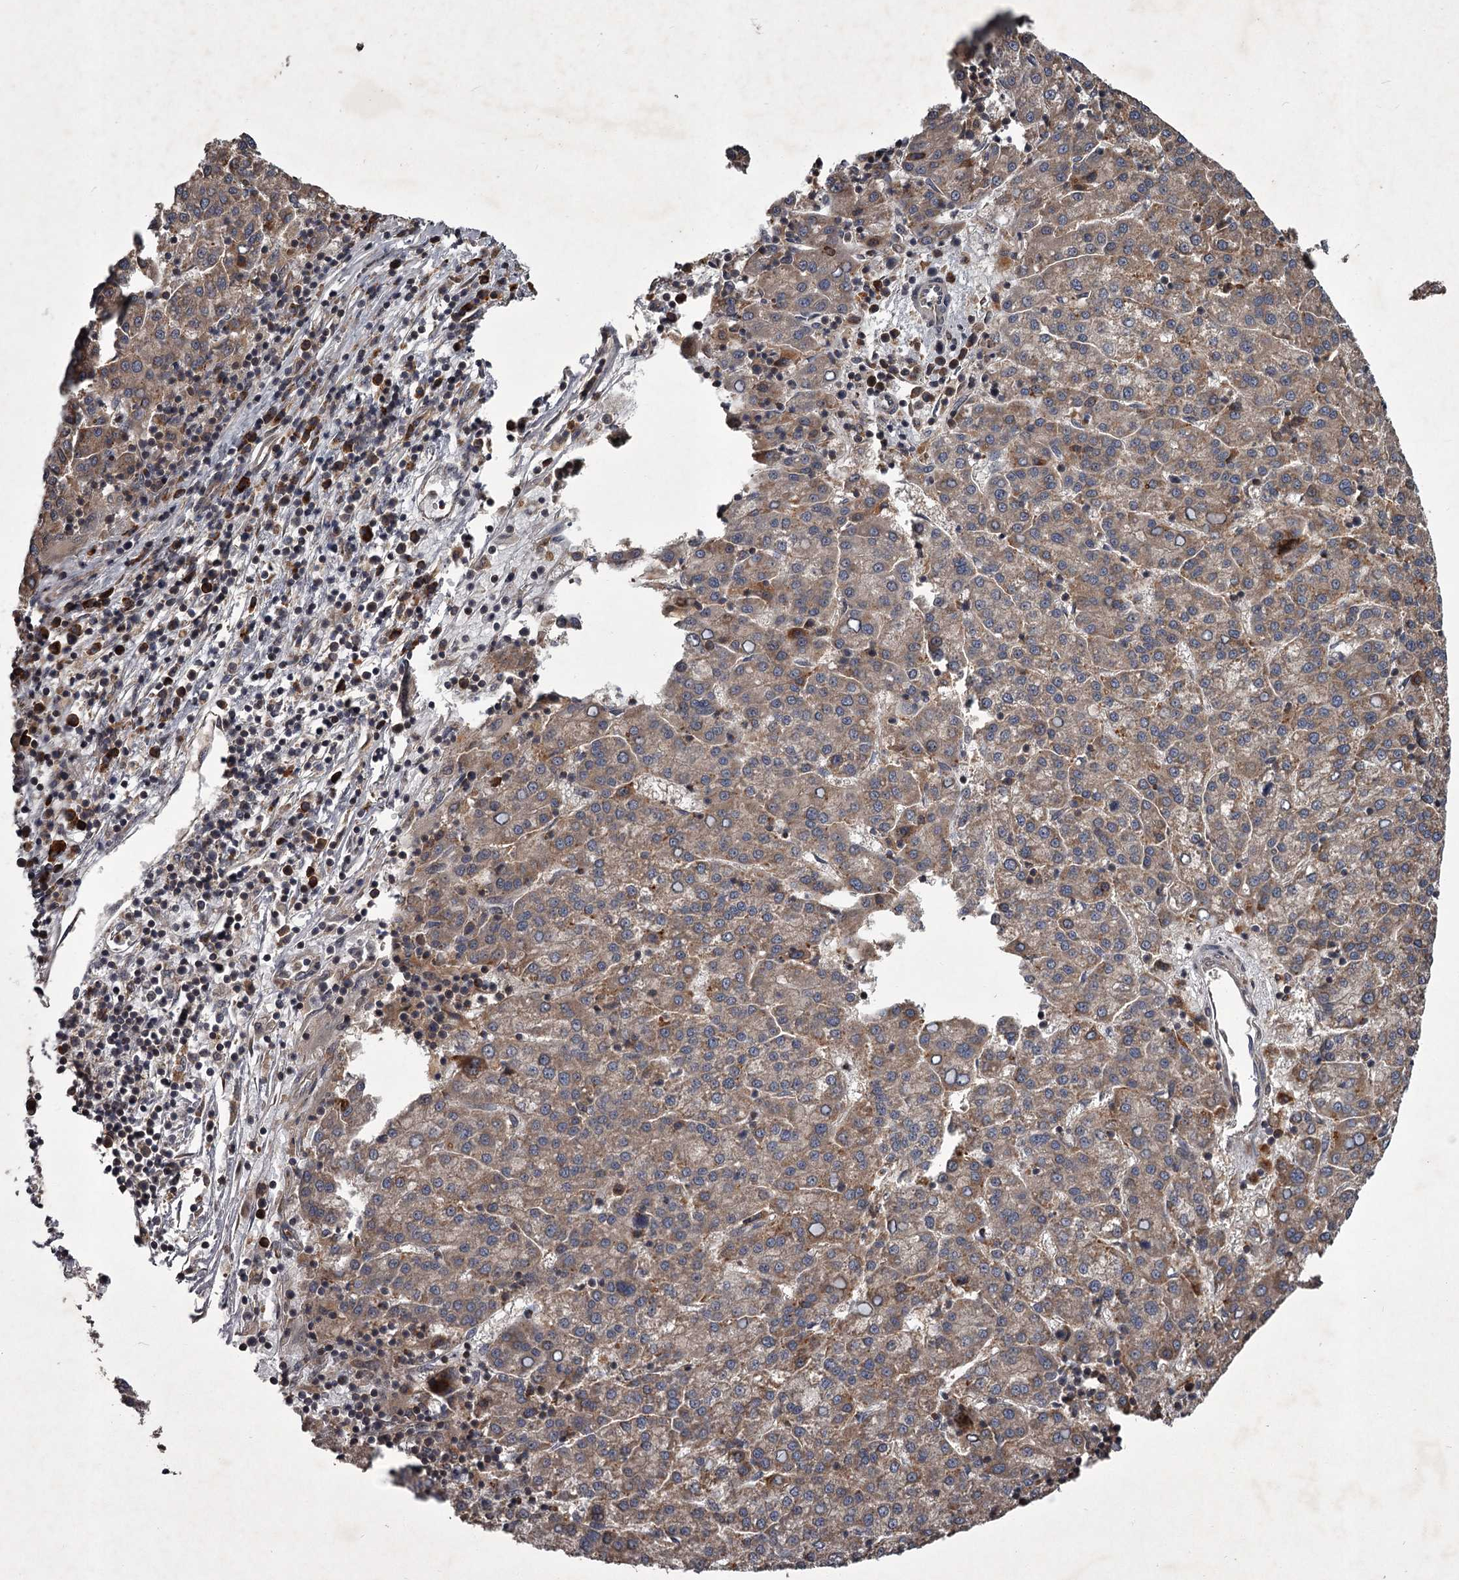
{"staining": {"intensity": "moderate", "quantity": ">75%", "location": "cytoplasmic/membranous"}, "tissue": "liver cancer", "cell_type": "Tumor cells", "image_type": "cancer", "snomed": [{"axis": "morphology", "description": "Carcinoma, Hepatocellular, NOS"}, {"axis": "topography", "description": "Liver"}], "caption": "Liver cancer stained with IHC demonstrates moderate cytoplasmic/membranous staining in approximately >75% of tumor cells. Nuclei are stained in blue.", "gene": "UNC93B1", "patient": {"sex": "female", "age": 58}}